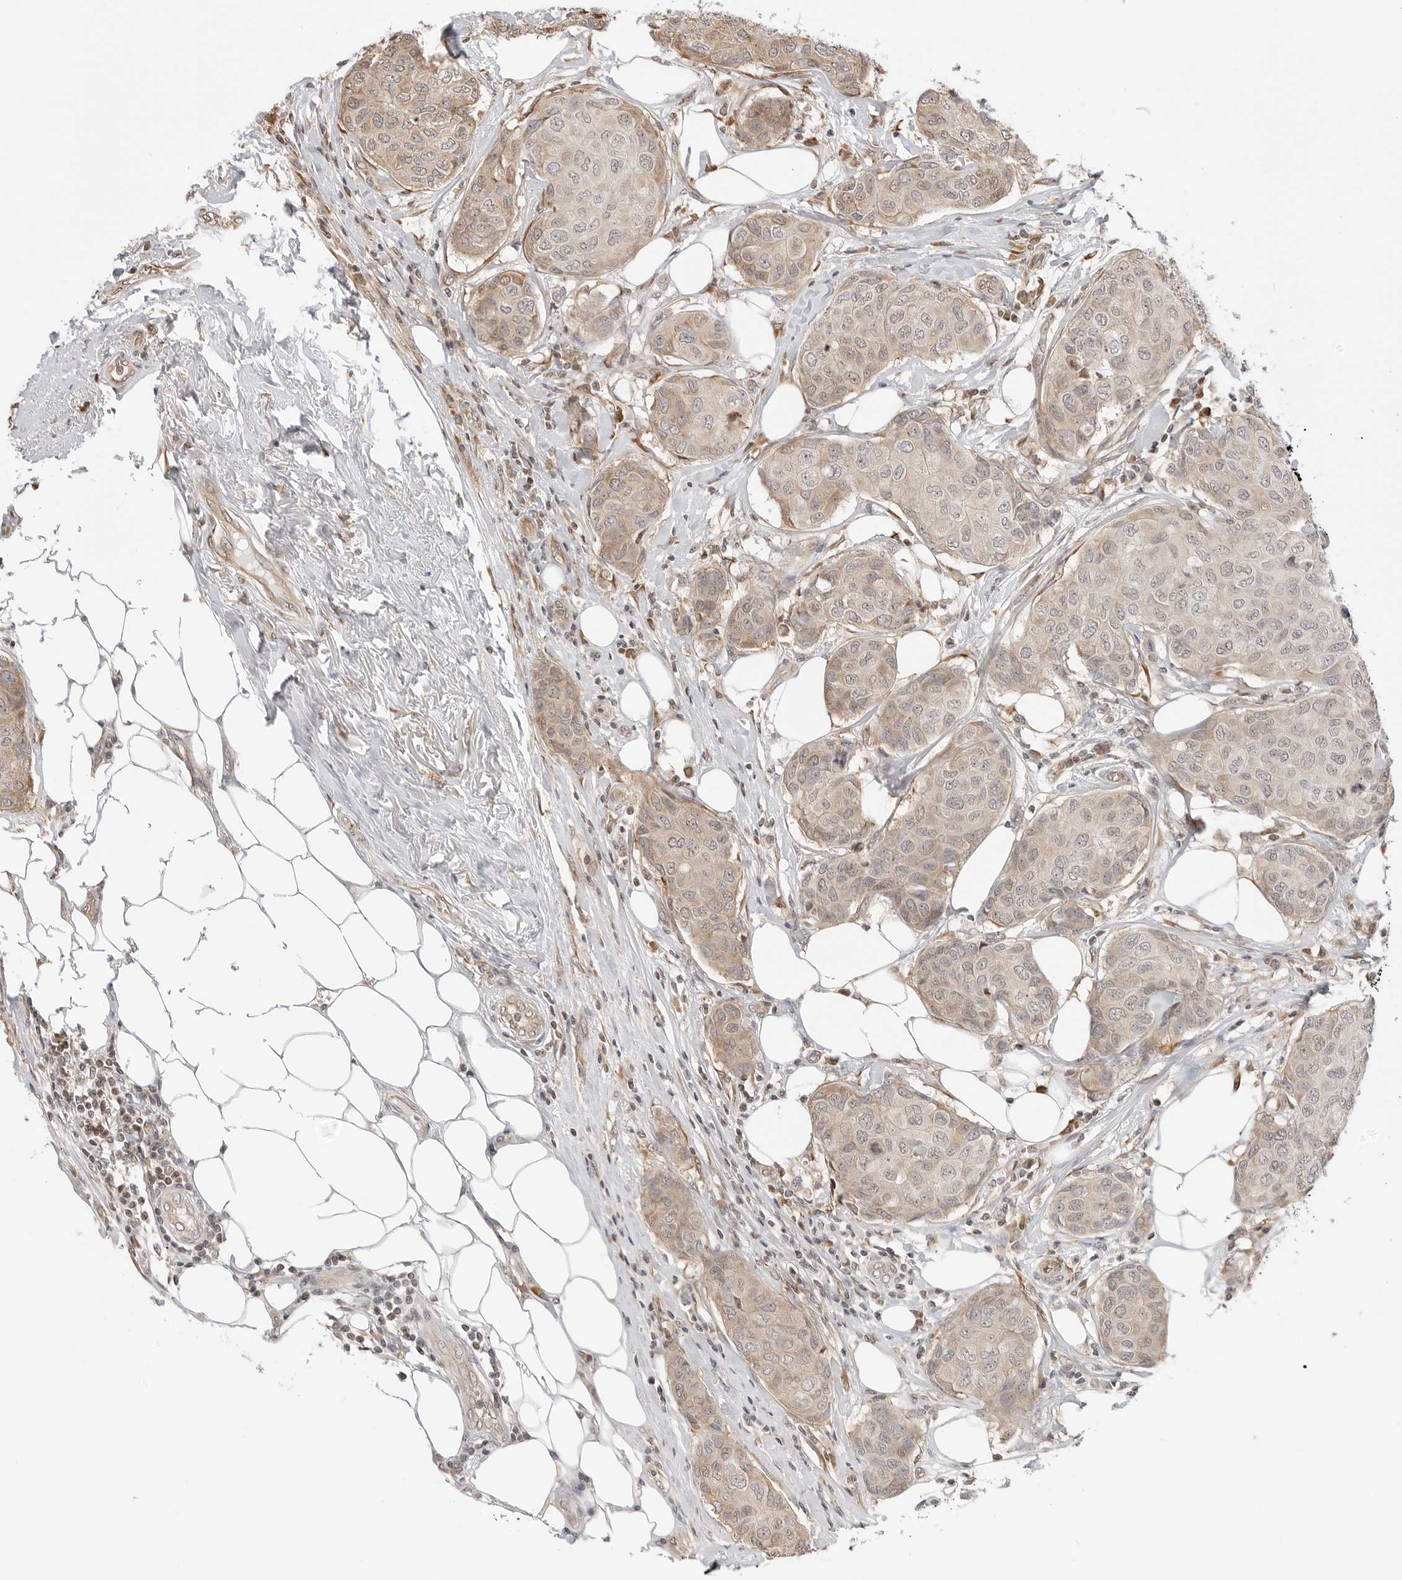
{"staining": {"intensity": "weak", "quantity": "25%-75%", "location": "cytoplasmic/membranous"}, "tissue": "breast cancer", "cell_type": "Tumor cells", "image_type": "cancer", "snomed": [{"axis": "morphology", "description": "Duct carcinoma"}, {"axis": "topography", "description": "Breast"}], "caption": "Breast cancer (intraductal carcinoma) stained with a protein marker demonstrates weak staining in tumor cells.", "gene": "FKBP14", "patient": {"sex": "female", "age": 80}}